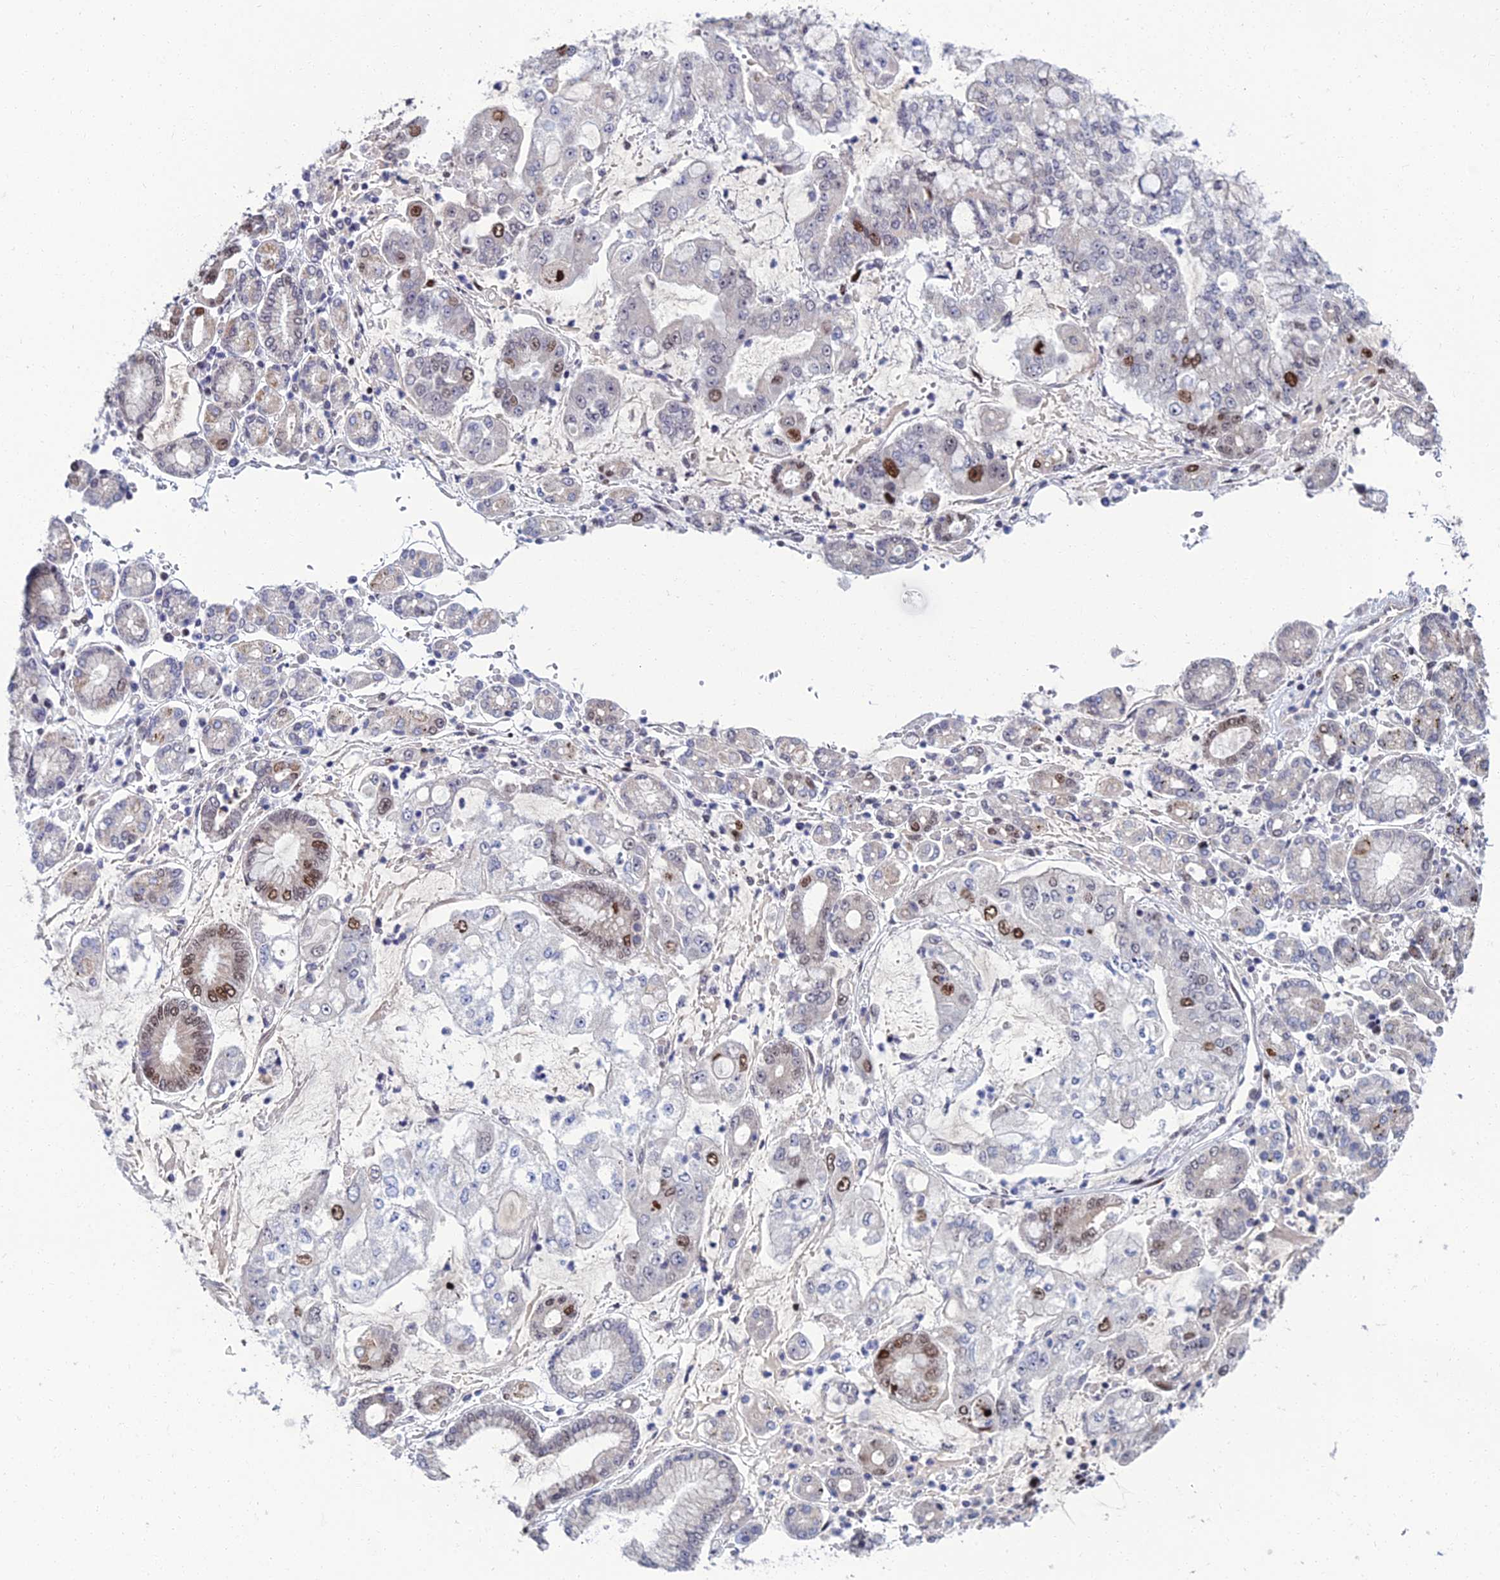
{"staining": {"intensity": "moderate", "quantity": "<25%", "location": "nuclear"}, "tissue": "stomach cancer", "cell_type": "Tumor cells", "image_type": "cancer", "snomed": [{"axis": "morphology", "description": "Adenocarcinoma, NOS"}, {"axis": "topography", "description": "Stomach"}], "caption": "Brown immunohistochemical staining in human stomach adenocarcinoma shows moderate nuclear staining in about <25% of tumor cells.", "gene": "TAF9B", "patient": {"sex": "male", "age": 76}}